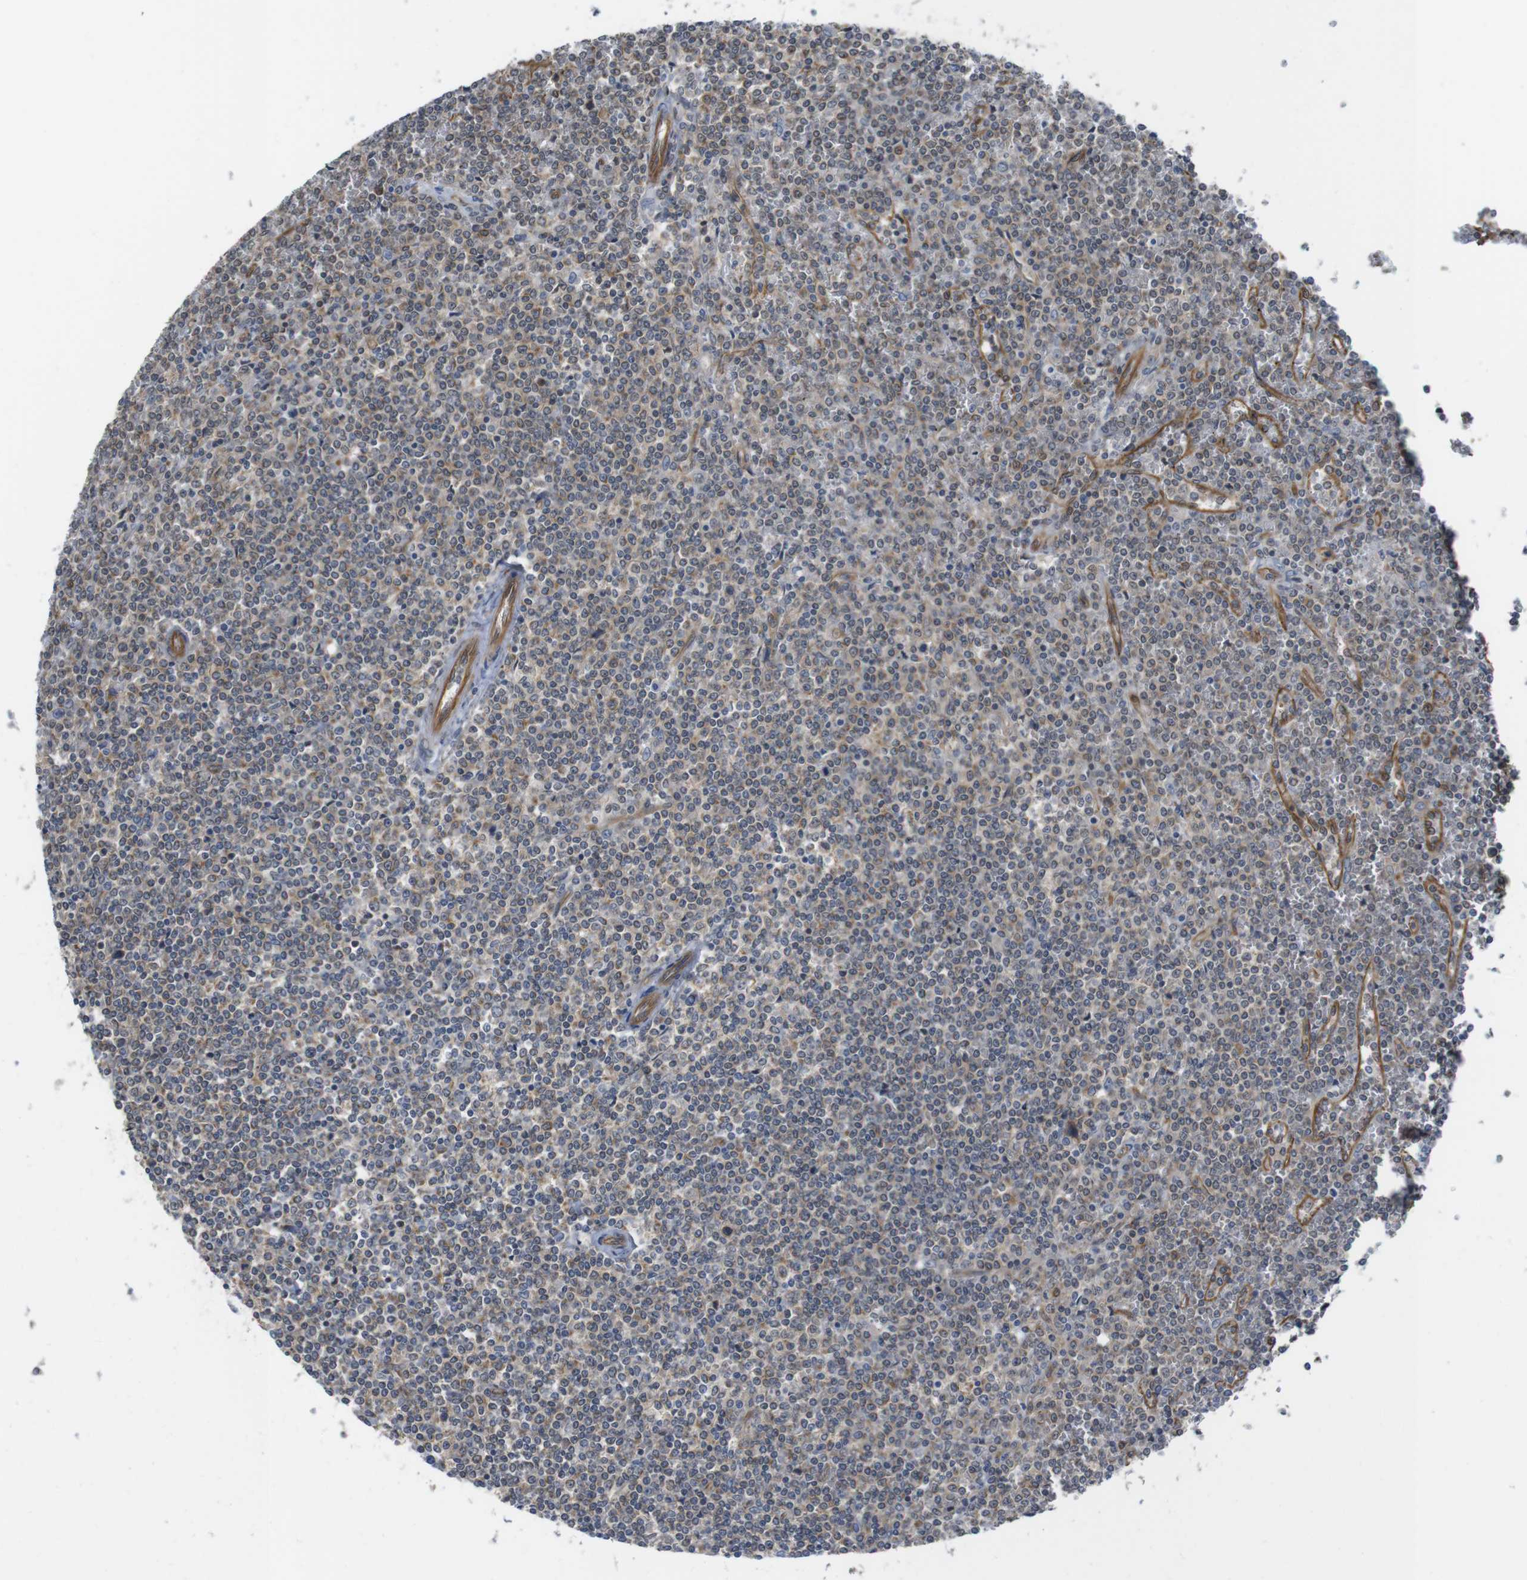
{"staining": {"intensity": "weak", "quantity": ">75%", "location": "cytoplasmic/membranous"}, "tissue": "lymphoma", "cell_type": "Tumor cells", "image_type": "cancer", "snomed": [{"axis": "morphology", "description": "Malignant lymphoma, non-Hodgkin's type, Low grade"}, {"axis": "topography", "description": "Spleen"}], "caption": "Malignant lymphoma, non-Hodgkin's type (low-grade) tissue shows weak cytoplasmic/membranous expression in about >75% of tumor cells", "gene": "ZDHHC5", "patient": {"sex": "female", "age": 19}}